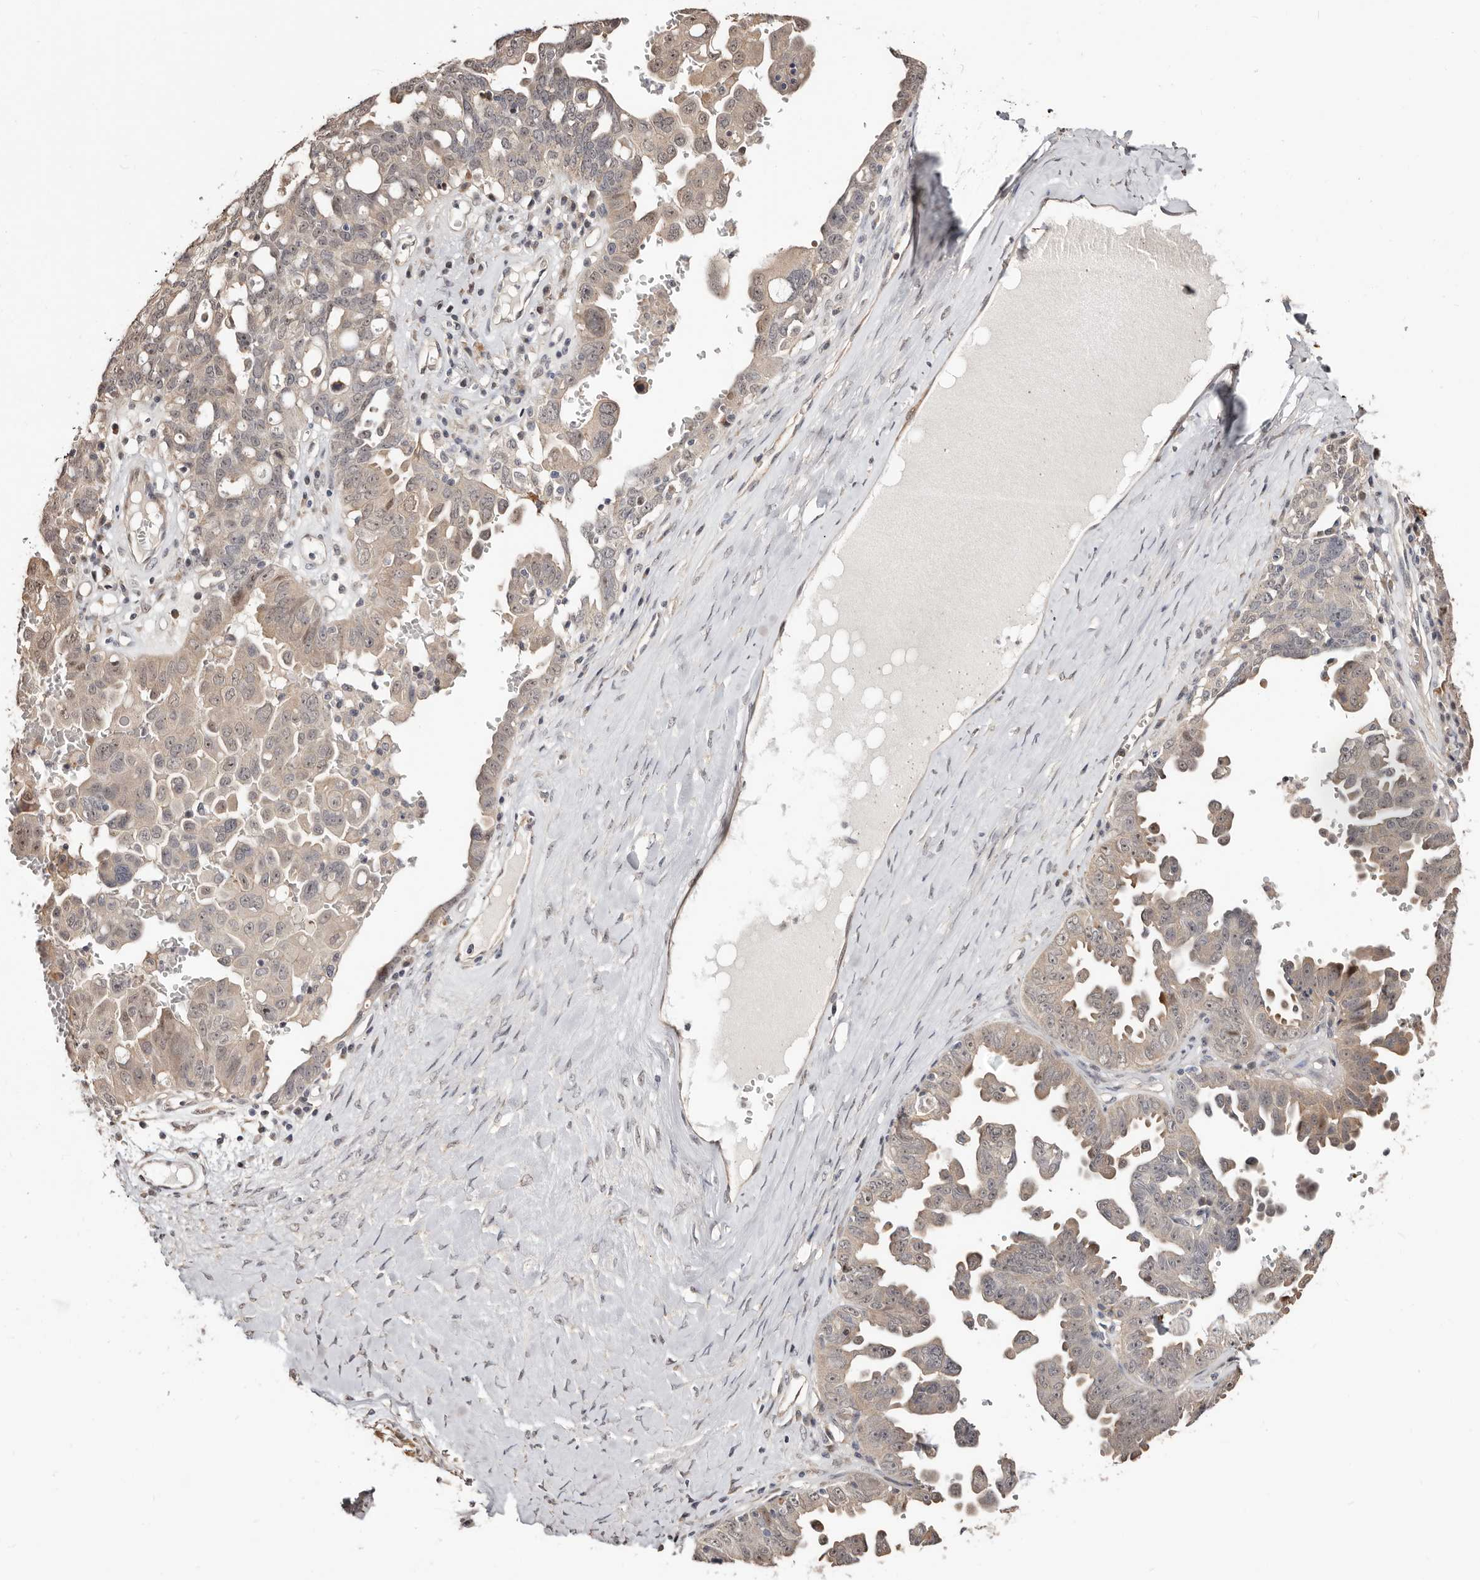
{"staining": {"intensity": "weak", "quantity": "25%-75%", "location": "cytoplasmic/membranous"}, "tissue": "ovarian cancer", "cell_type": "Tumor cells", "image_type": "cancer", "snomed": [{"axis": "morphology", "description": "Carcinoma, endometroid"}, {"axis": "topography", "description": "Ovary"}], "caption": "About 25%-75% of tumor cells in ovarian cancer (endometroid carcinoma) exhibit weak cytoplasmic/membranous protein positivity as visualized by brown immunohistochemical staining.", "gene": "TRIP13", "patient": {"sex": "female", "age": 62}}